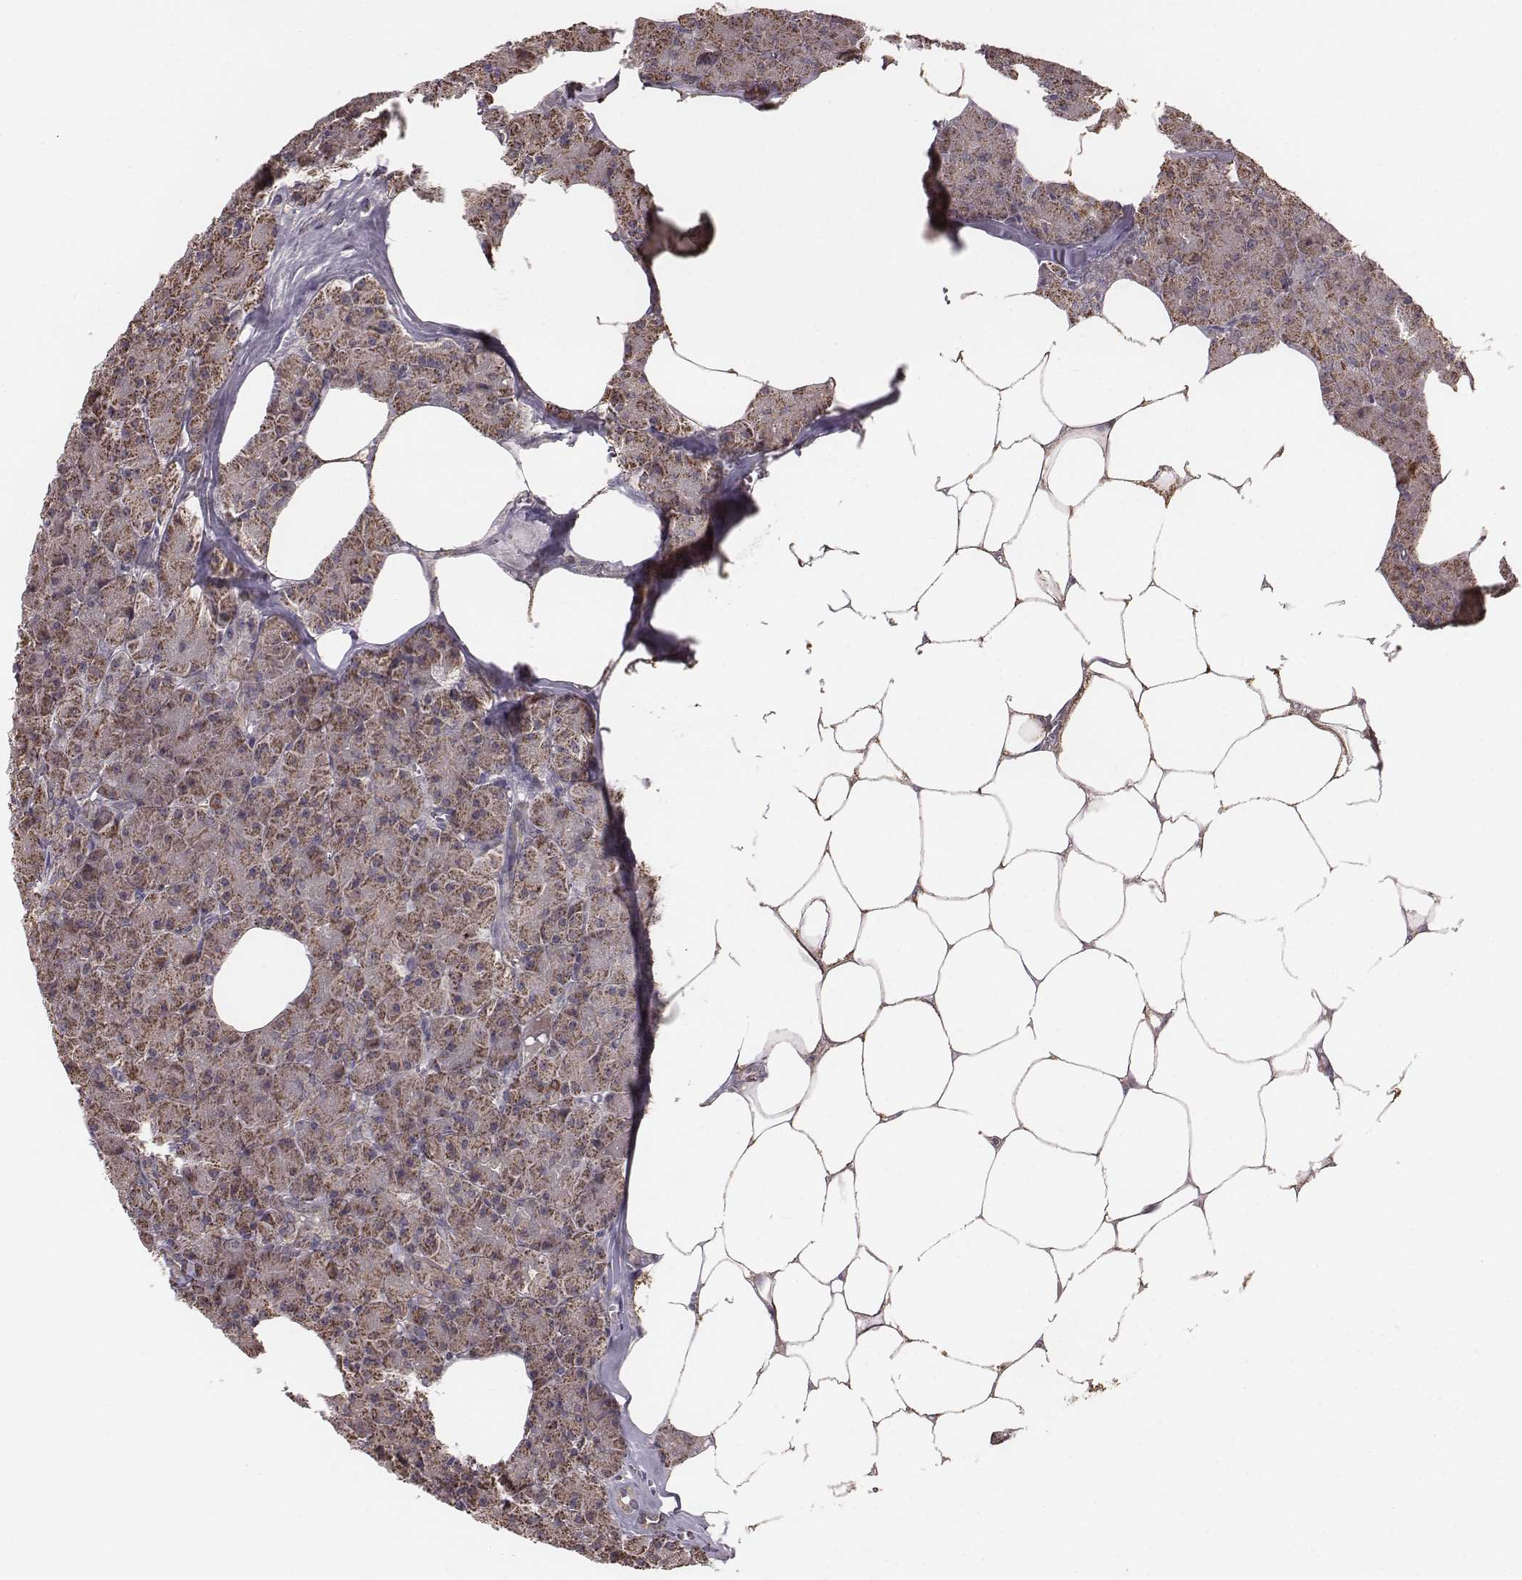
{"staining": {"intensity": "moderate", "quantity": ">75%", "location": "cytoplasmic/membranous"}, "tissue": "pancreas", "cell_type": "Exocrine glandular cells", "image_type": "normal", "snomed": [{"axis": "morphology", "description": "Normal tissue, NOS"}, {"axis": "topography", "description": "Pancreas"}], "caption": "Immunohistochemistry (IHC) micrograph of unremarkable pancreas: pancreas stained using IHC exhibits medium levels of moderate protein expression localized specifically in the cytoplasmic/membranous of exocrine glandular cells, appearing as a cytoplasmic/membranous brown color.", "gene": "PDCD2L", "patient": {"sex": "female", "age": 45}}